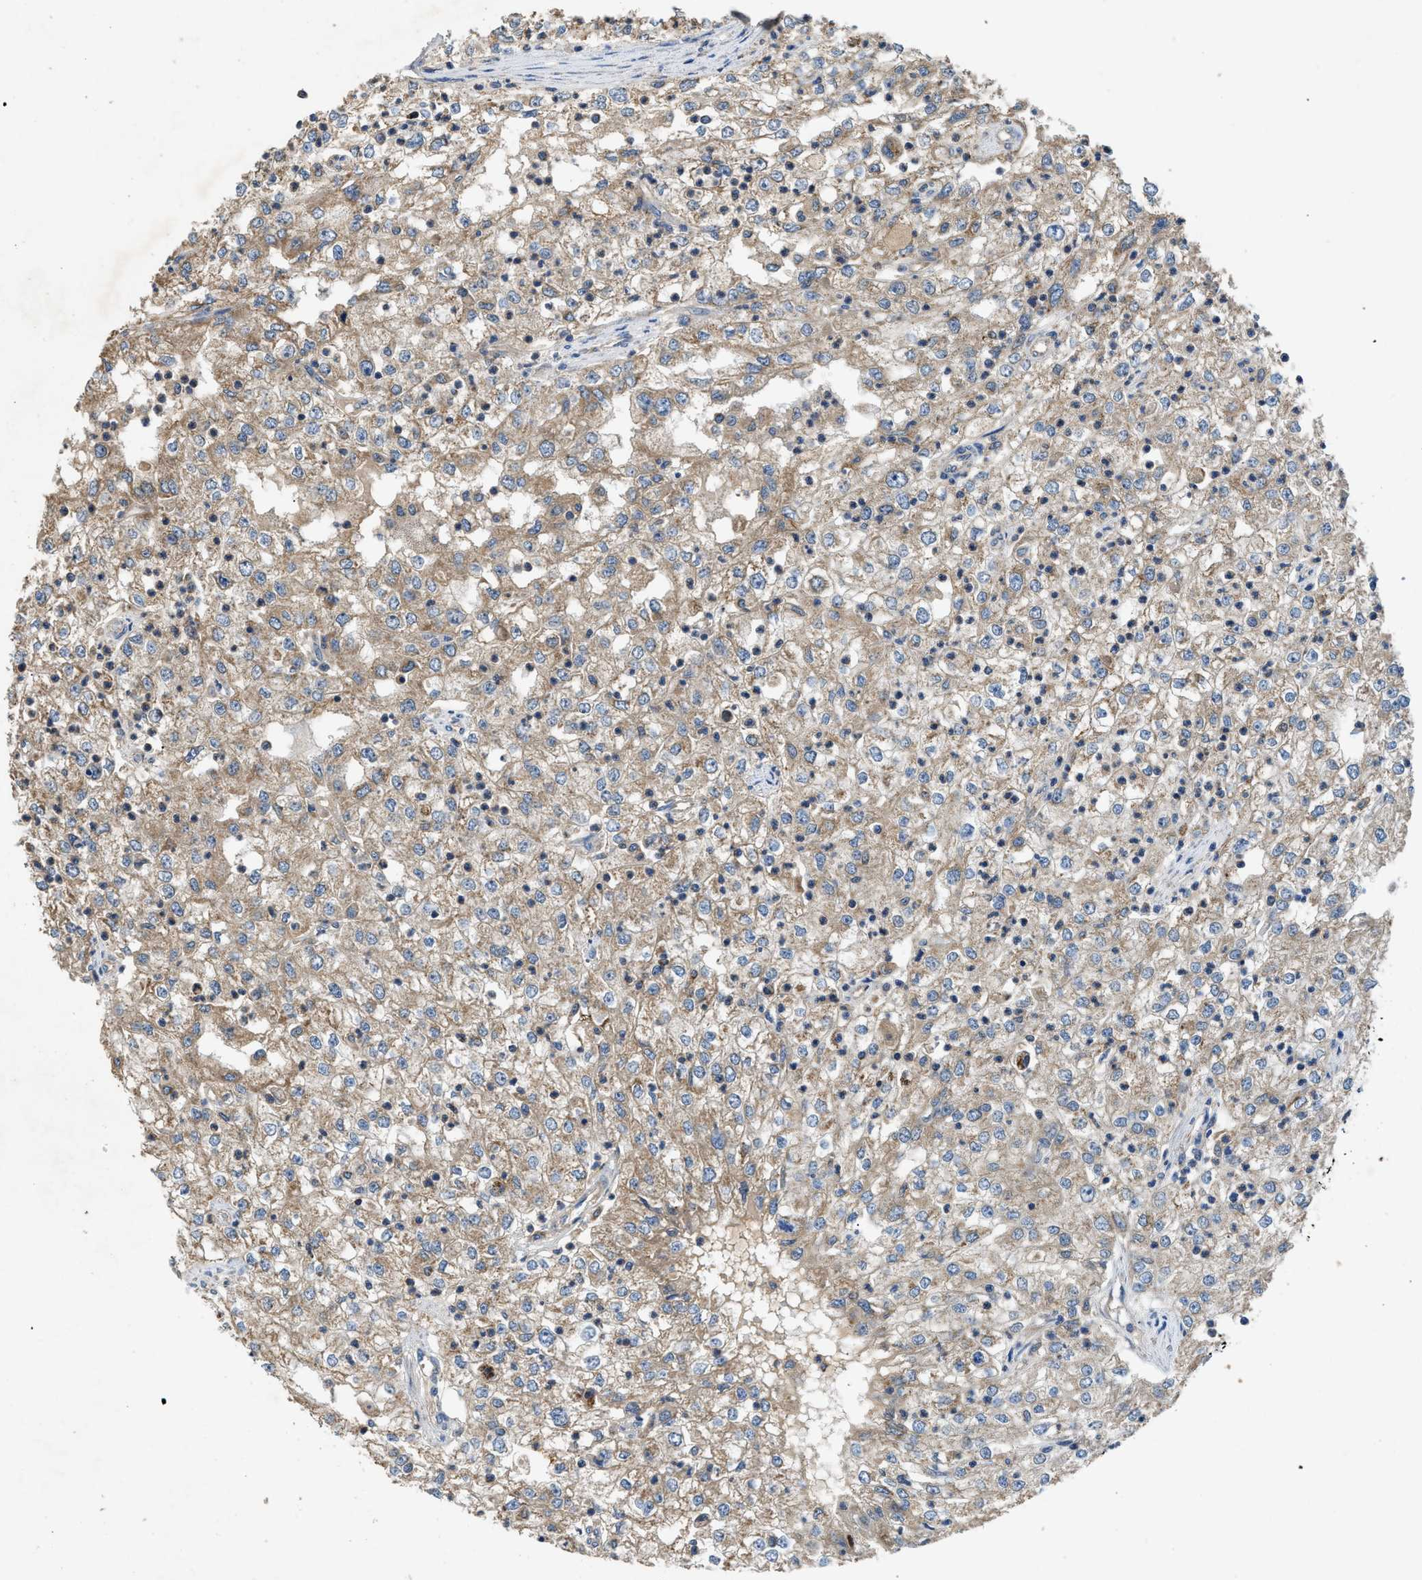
{"staining": {"intensity": "weak", "quantity": ">75%", "location": "cytoplasmic/membranous"}, "tissue": "renal cancer", "cell_type": "Tumor cells", "image_type": "cancer", "snomed": [{"axis": "morphology", "description": "Adenocarcinoma, NOS"}, {"axis": "topography", "description": "Kidney"}], "caption": "Immunohistochemical staining of human renal cancer exhibits weak cytoplasmic/membranous protein staining in approximately >75% of tumor cells.", "gene": "CDK15", "patient": {"sex": "female", "age": 54}}